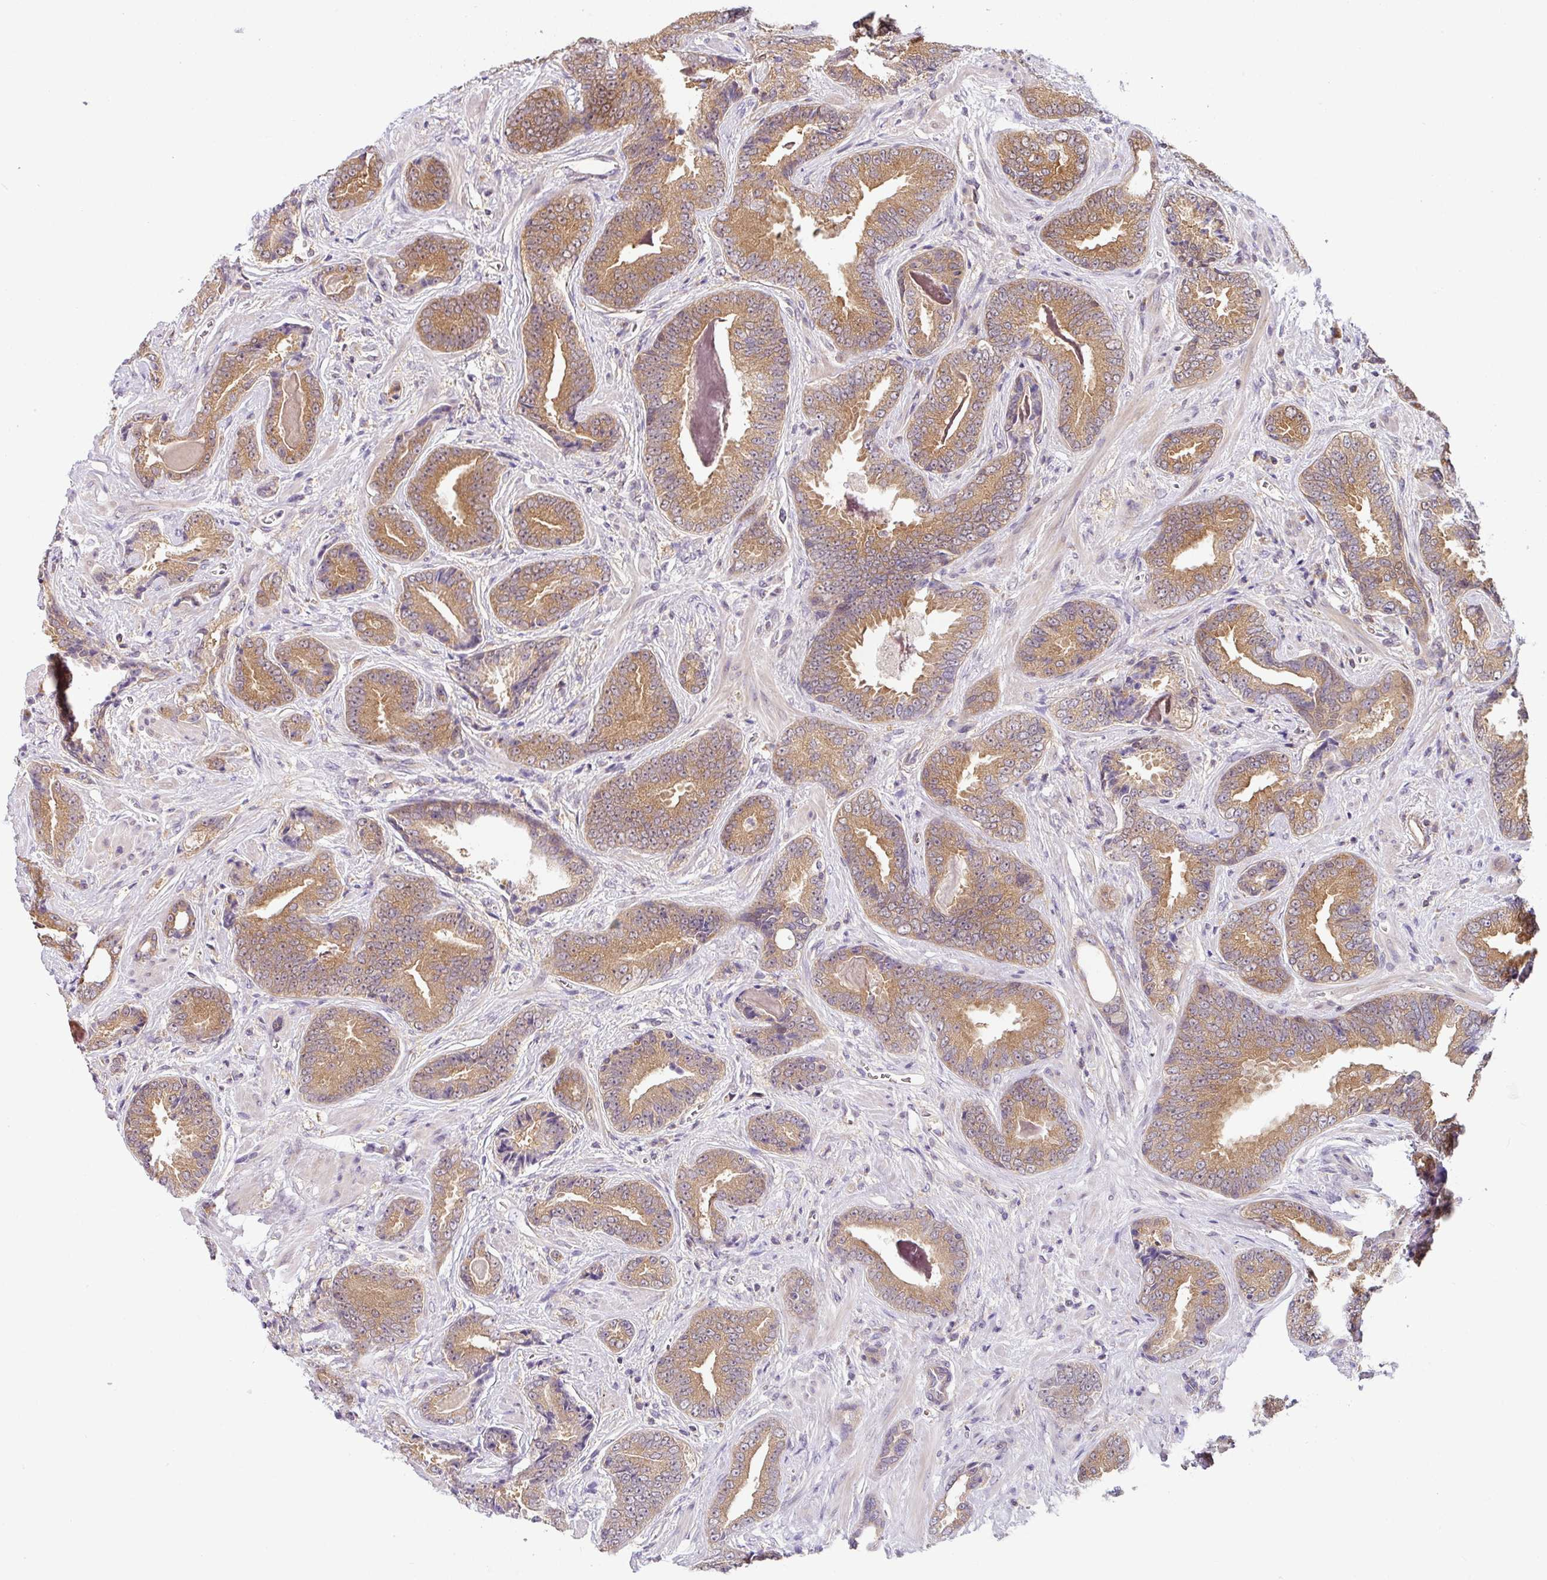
{"staining": {"intensity": "moderate", "quantity": ">75%", "location": "cytoplasmic/membranous"}, "tissue": "prostate cancer", "cell_type": "Tumor cells", "image_type": "cancer", "snomed": [{"axis": "morphology", "description": "Adenocarcinoma, Low grade"}, {"axis": "topography", "description": "Prostate"}], "caption": "Immunohistochemistry (DAB (3,3'-diaminobenzidine)) staining of prostate cancer reveals moderate cytoplasmic/membranous protein positivity in about >75% of tumor cells.", "gene": "SHB", "patient": {"sex": "male", "age": 62}}